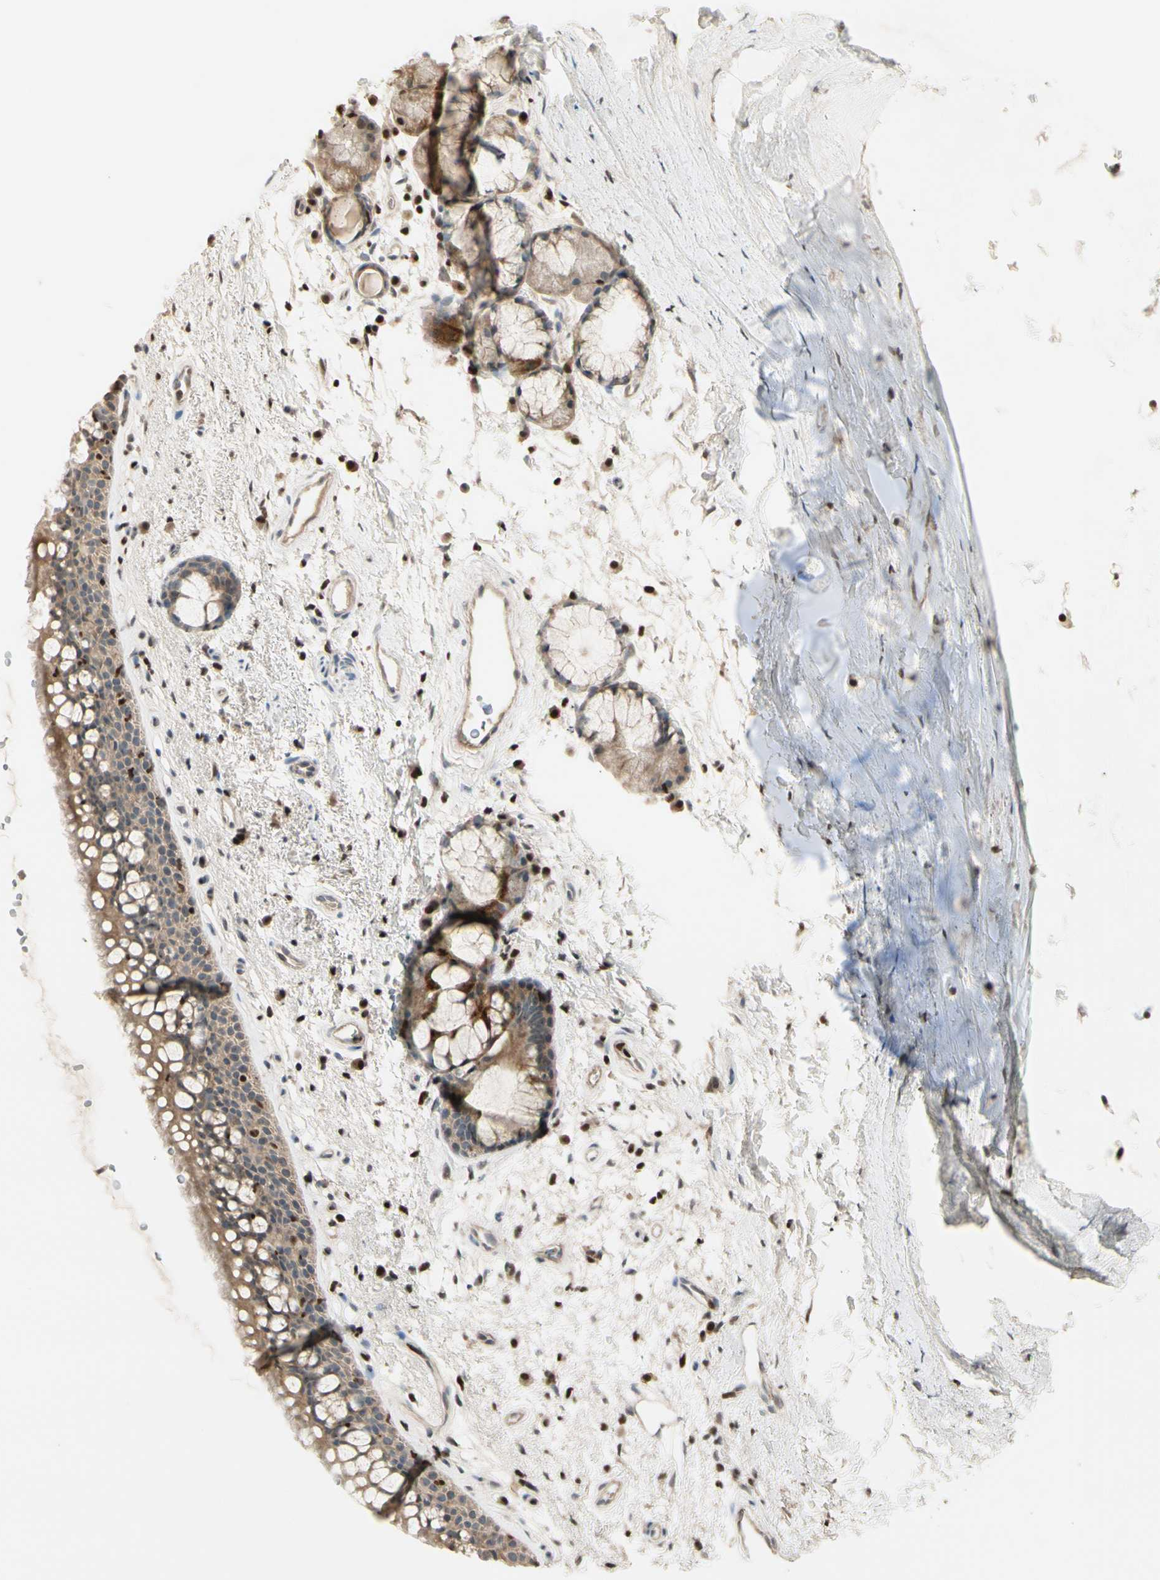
{"staining": {"intensity": "moderate", "quantity": ">75%", "location": "cytoplasmic/membranous"}, "tissue": "bronchus", "cell_type": "Respiratory epithelial cells", "image_type": "normal", "snomed": [{"axis": "morphology", "description": "Normal tissue, NOS"}, {"axis": "topography", "description": "Bronchus"}], "caption": "Human bronchus stained with a brown dye displays moderate cytoplasmic/membranous positive staining in about >75% of respiratory epithelial cells.", "gene": "NFYA", "patient": {"sex": "female", "age": 54}}